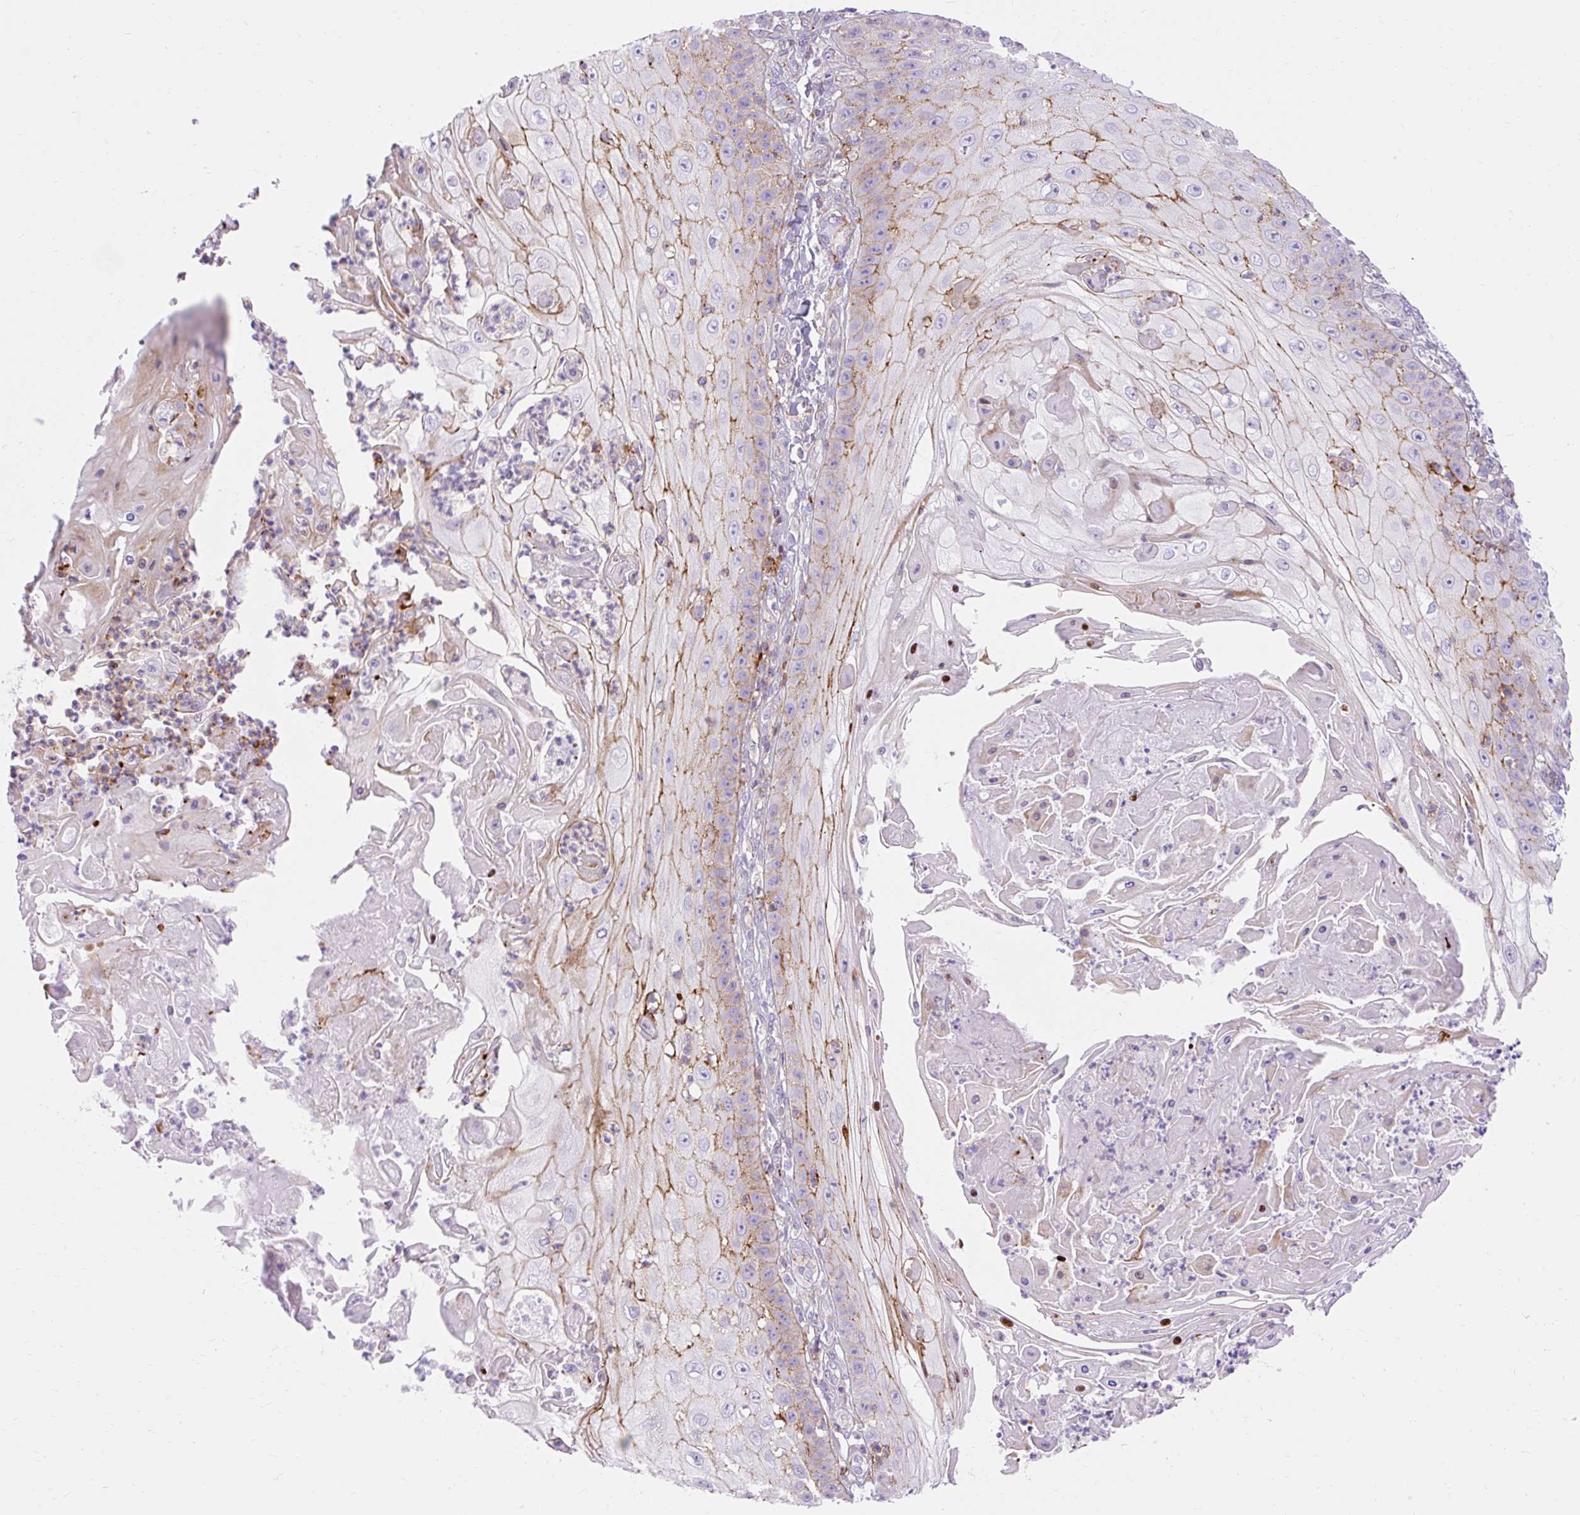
{"staining": {"intensity": "moderate", "quantity": "25%-75%", "location": "cytoplasmic/membranous"}, "tissue": "skin cancer", "cell_type": "Tumor cells", "image_type": "cancer", "snomed": [{"axis": "morphology", "description": "Squamous cell carcinoma, NOS"}, {"axis": "topography", "description": "Skin"}], "caption": "This is an image of immunohistochemistry (IHC) staining of skin squamous cell carcinoma, which shows moderate positivity in the cytoplasmic/membranous of tumor cells.", "gene": "CORO7-PAM16", "patient": {"sex": "male", "age": 70}}